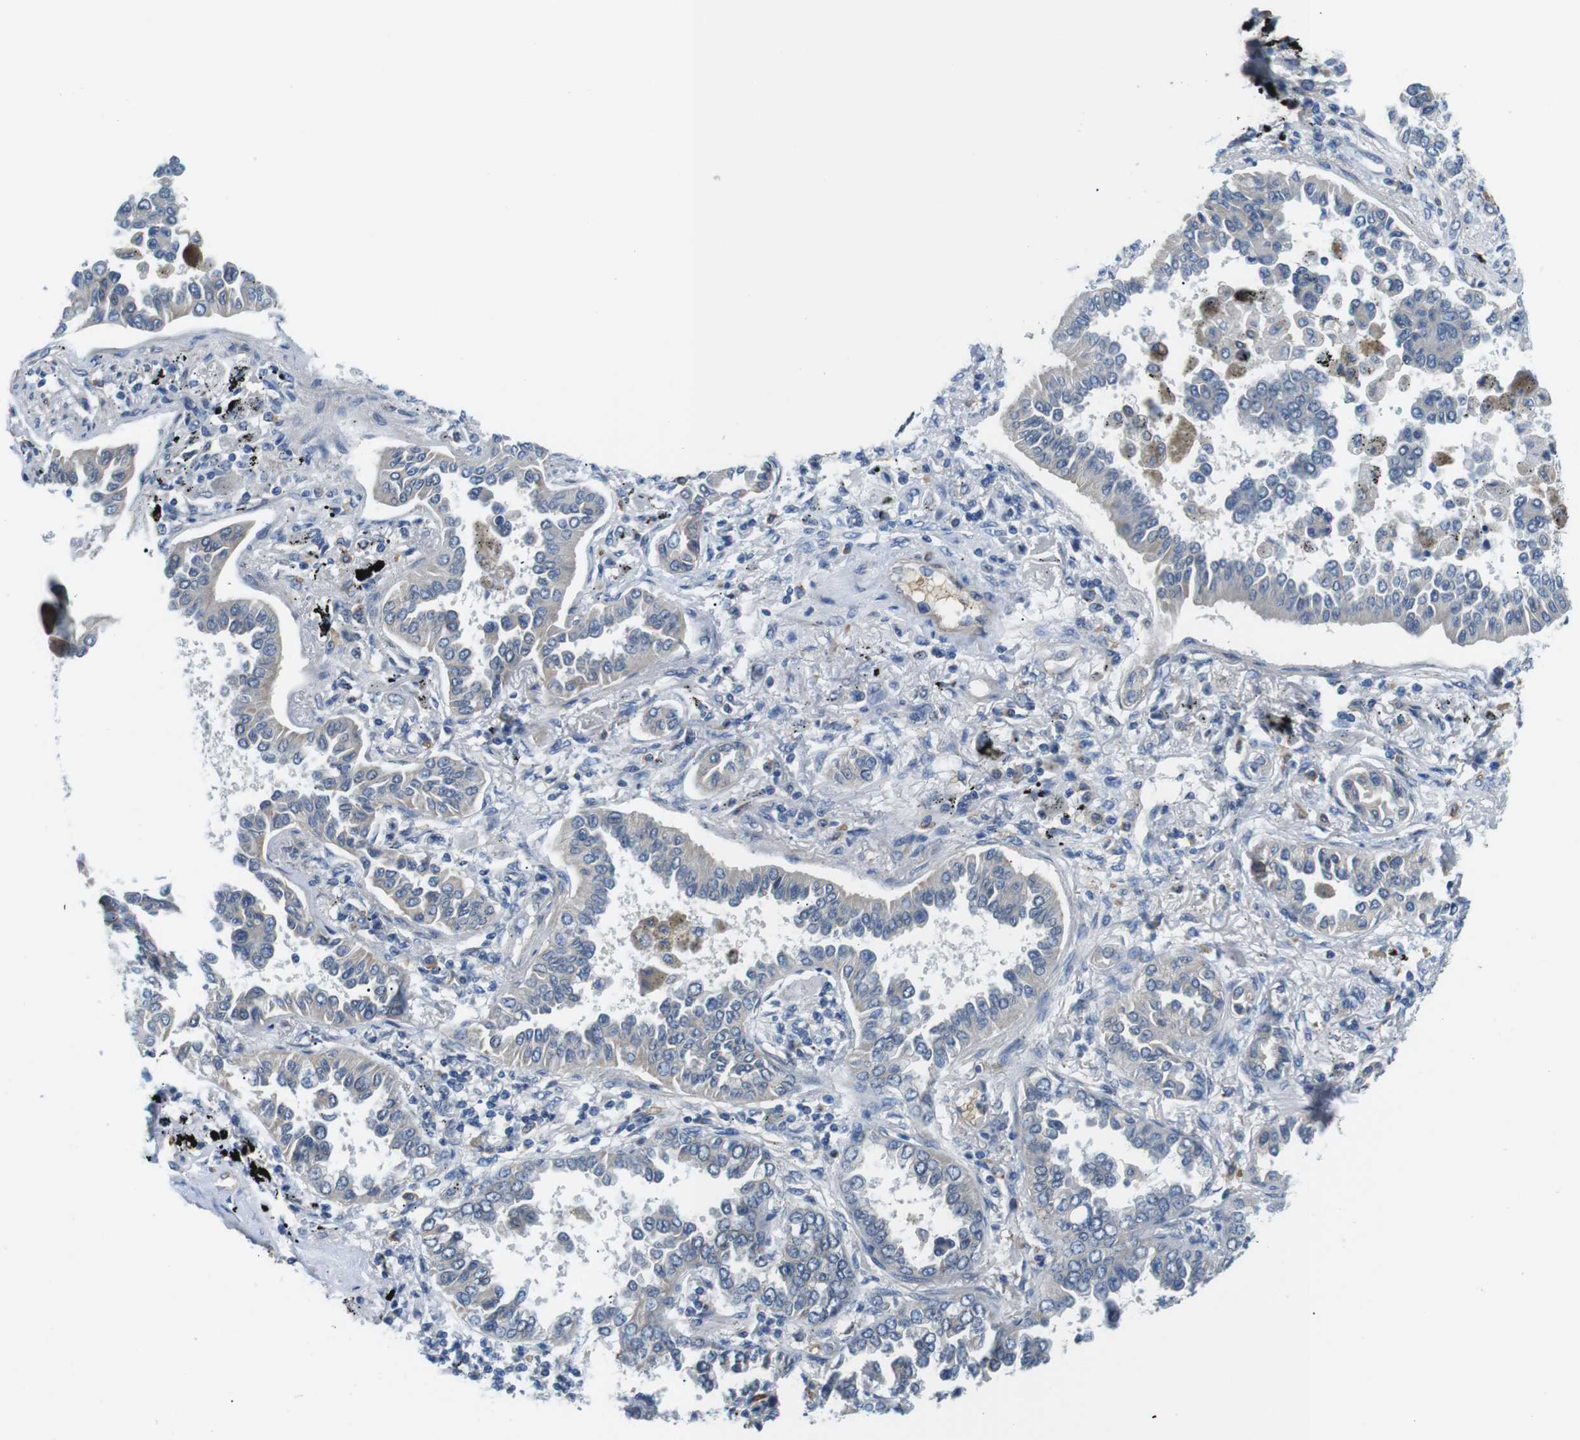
{"staining": {"intensity": "negative", "quantity": "none", "location": "none"}, "tissue": "lung cancer", "cell_type": "Tumor cells", "image_type": "cancer", "snomed": [{"axis": "morphology", "description": "Normal tissue, NOS"}, {"axis": "morphology", "description": "Adenocarcinoma, NOS"}, {"axis": "topography", "description": "Lung"}], "caption": "Tumor cells are negative for brown protein staining in lung cancer. The staining is performed using DAB brown chromogen with nuclei counter-stained in using hematoxylin.", "gene": "WSCD1", "patient": {"sex": "male", "age": 59}}